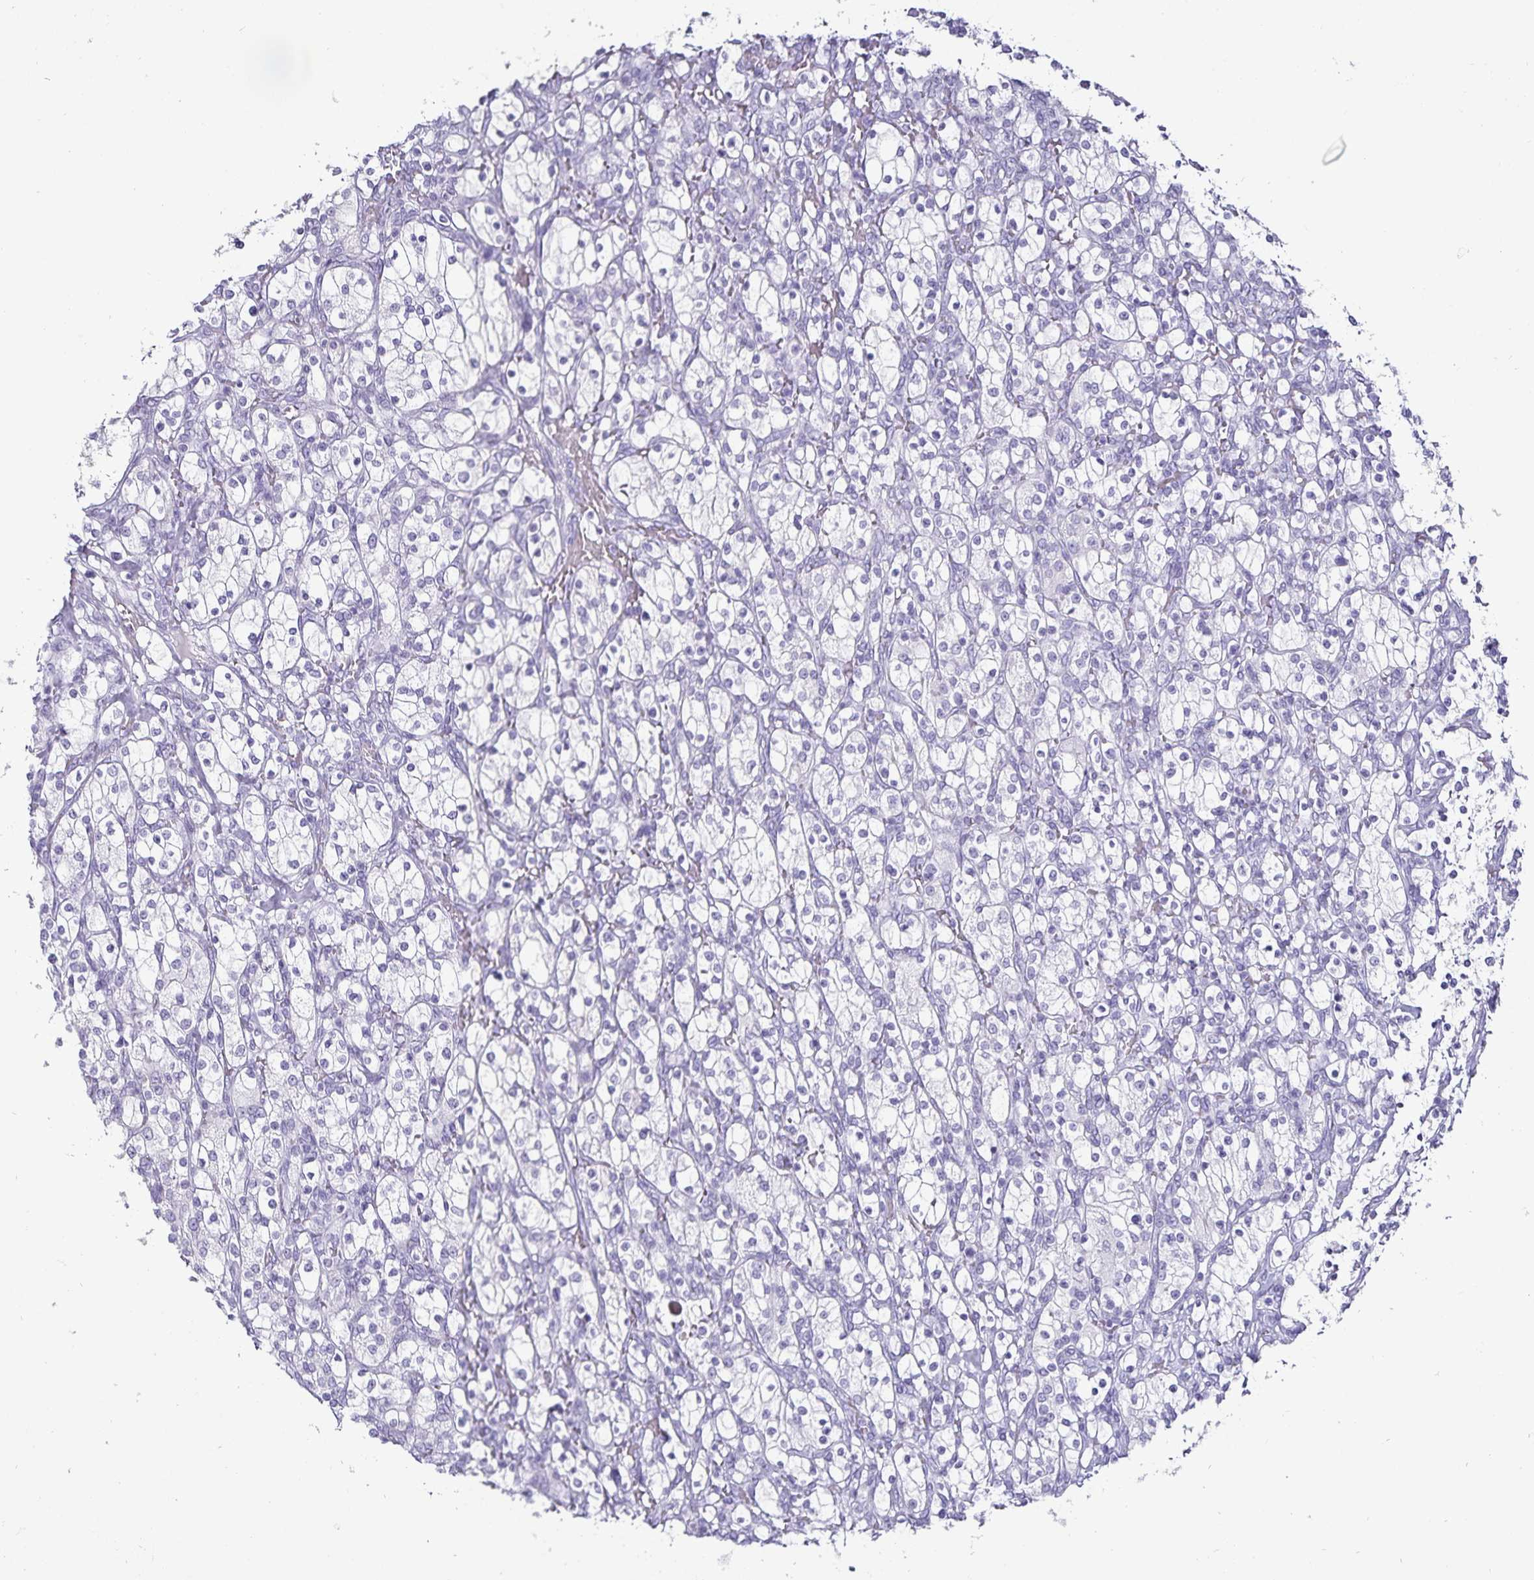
{"staining": {"intensity": "negative", "quantity": "none", "location": "none"}, "tissue": "renal cancer", "cell_type": "Tumor cells", "image_type": "cancer", "snomed": [{"axis": "morphology", "description": "Adenocarcinoma, NOS"}, {"axis": "topography", "description": "Kidney"}], "caption": "This is an immunohistochemistry histopathology image of human adenocarcinoma (renal). There is no positivity in tumor cells.", "gene": "DEFA6", "patient": {"sex": "female", "age": 83}}